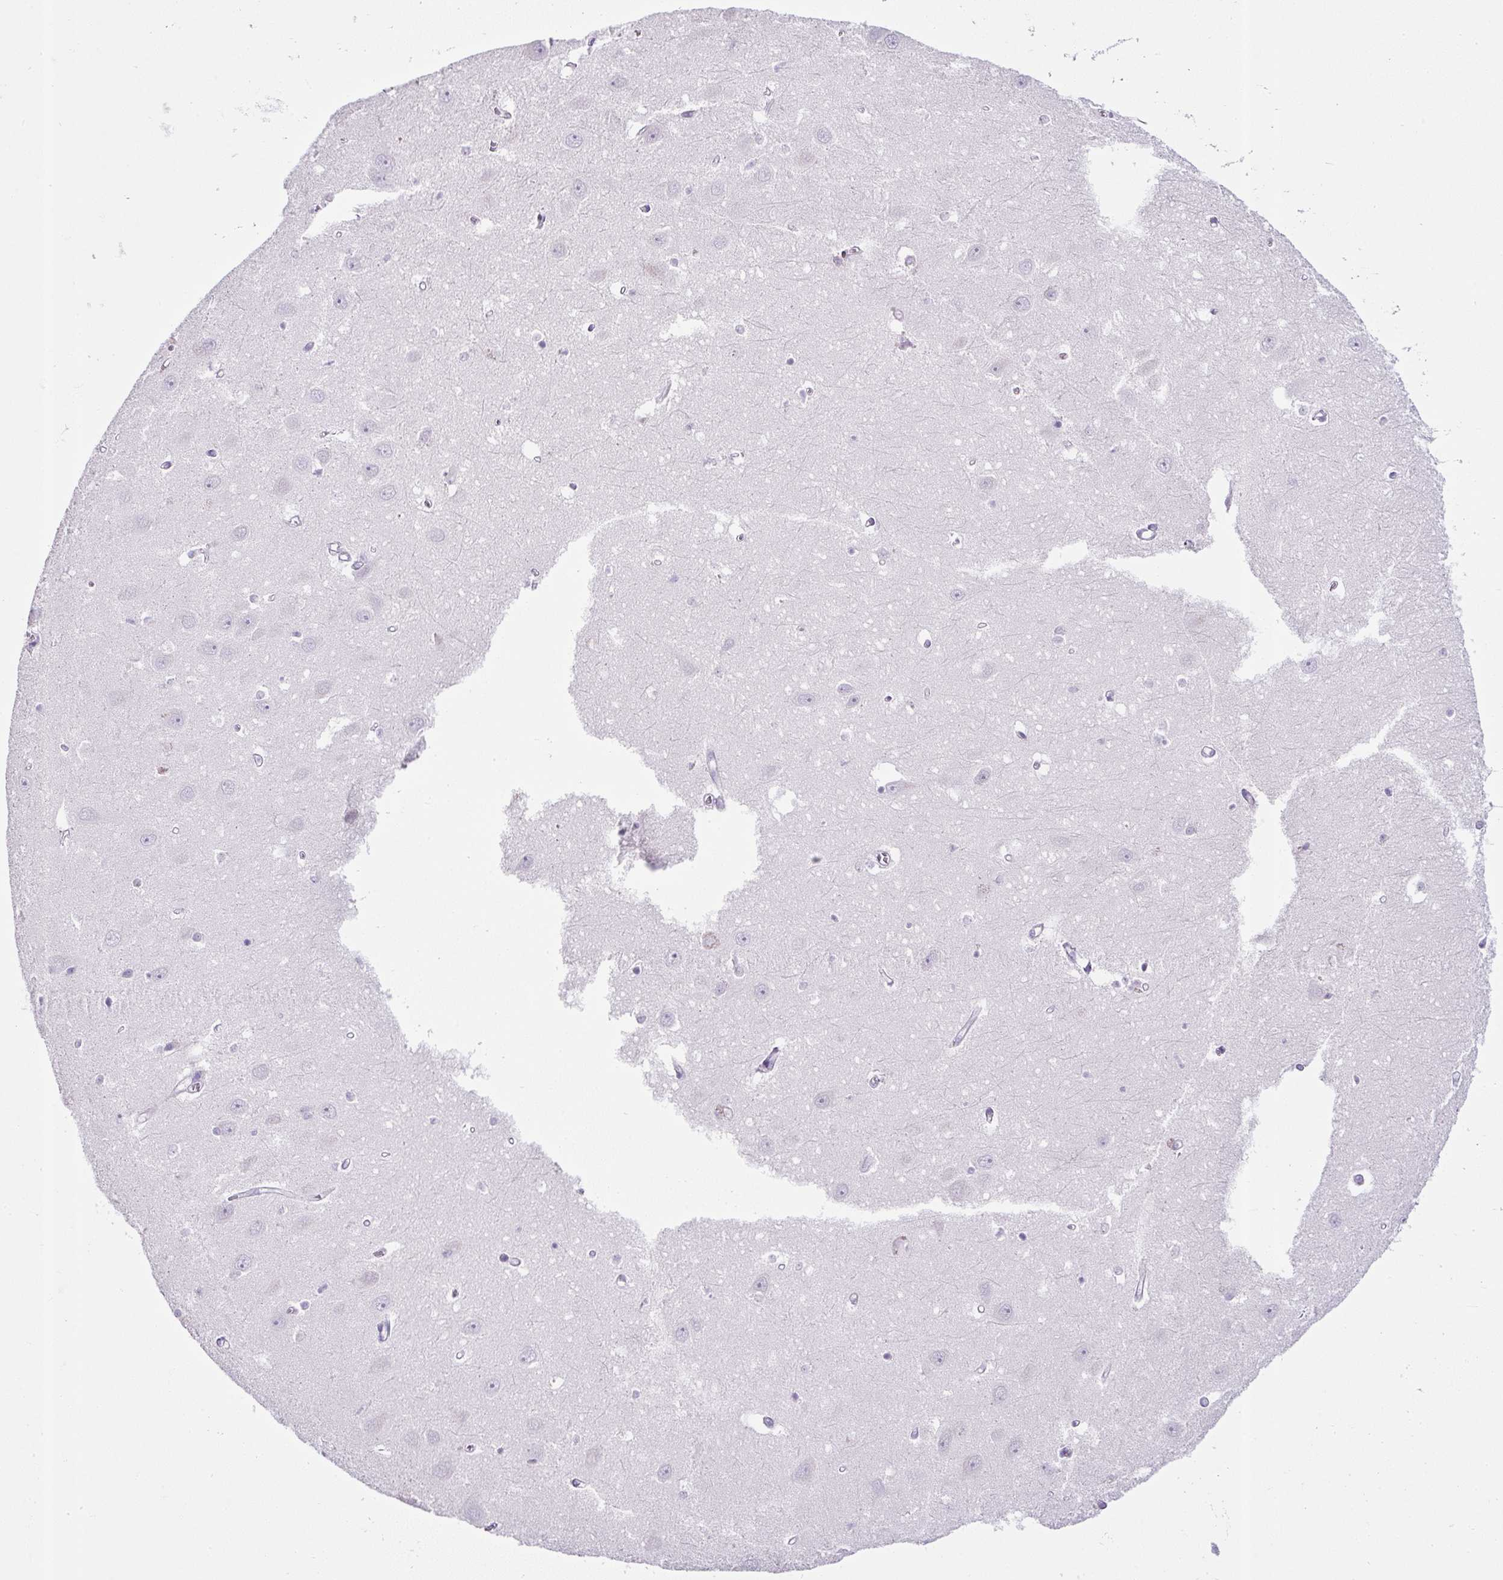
{"staining": {"intensity": "negative", "quantity": "none", "location": "none"}, "tissue": "hippocampus", "cell_type": "Glial cells", "image_type": "normal", "snomed": [{"axis": "morphology", "description": "Normal tissue, NOS"}, {"axis": "topography", "description": "Hippocampus"}], "caption": "Glial cells are negative for protein expression in normal human hippocampus. (DAB (3,3'-diaminobenzidine) immunohistochemistry (IHC), high magnification).", "gene": "COL9A2", "patient": {"sex": "female", "age": 64}}